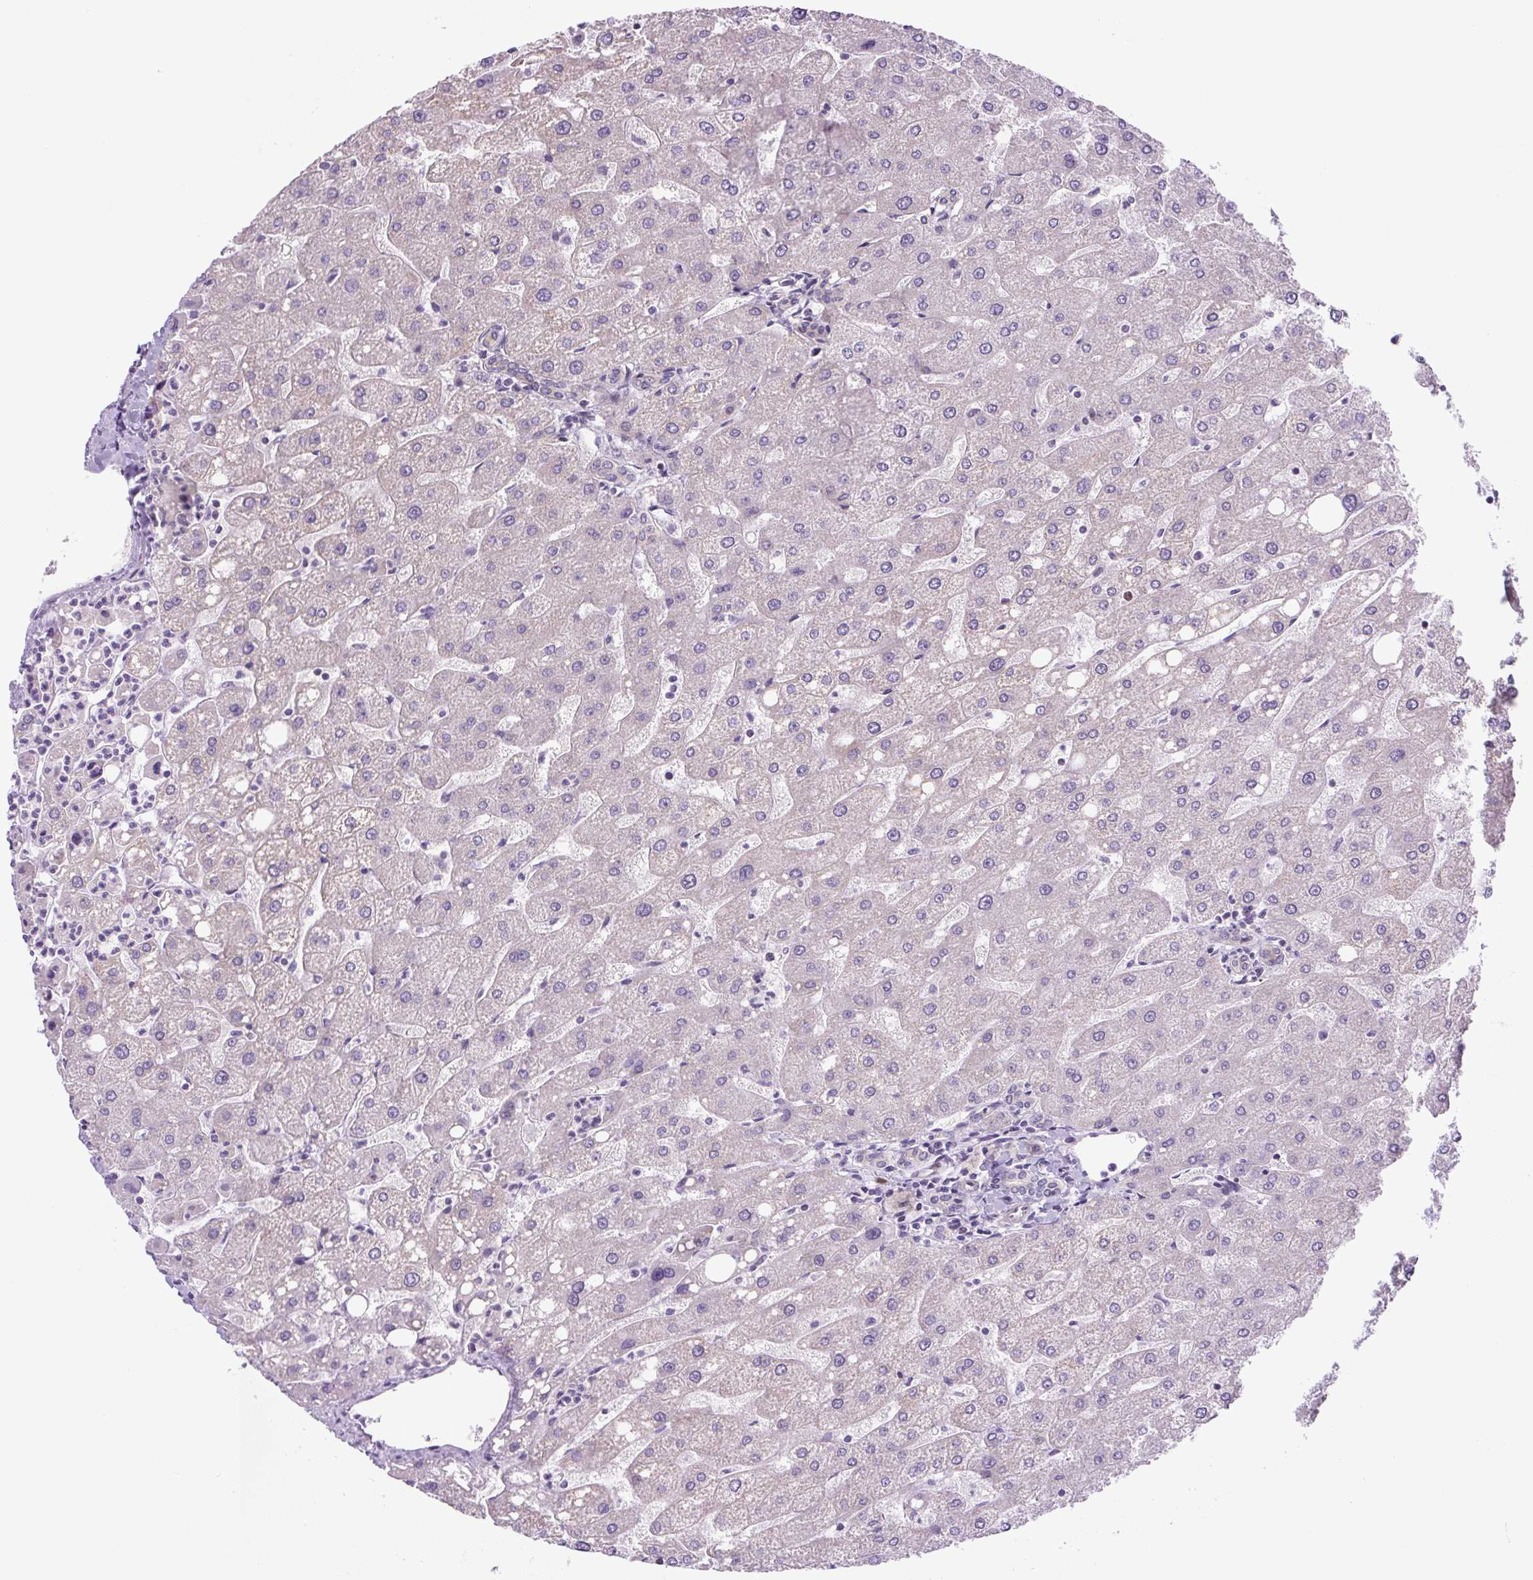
{"staining": {"intensity": "negative", "quantity": "none", "location": "none"}, "tissue": "liver", "cell_type": "Cholangiocytes", "image_type": "normal", "snomed": [{"axis": "morphology", "description": "Normal tissue, NOS"}, {"axis": "topography", "description": "Liver"}], "caption": "This is an IHC histopathology image of benign liver. There is no positivity in cholangiocytes.", "gene": "ADAMTS19", "patient": {"sex": "male", "age": 67}}